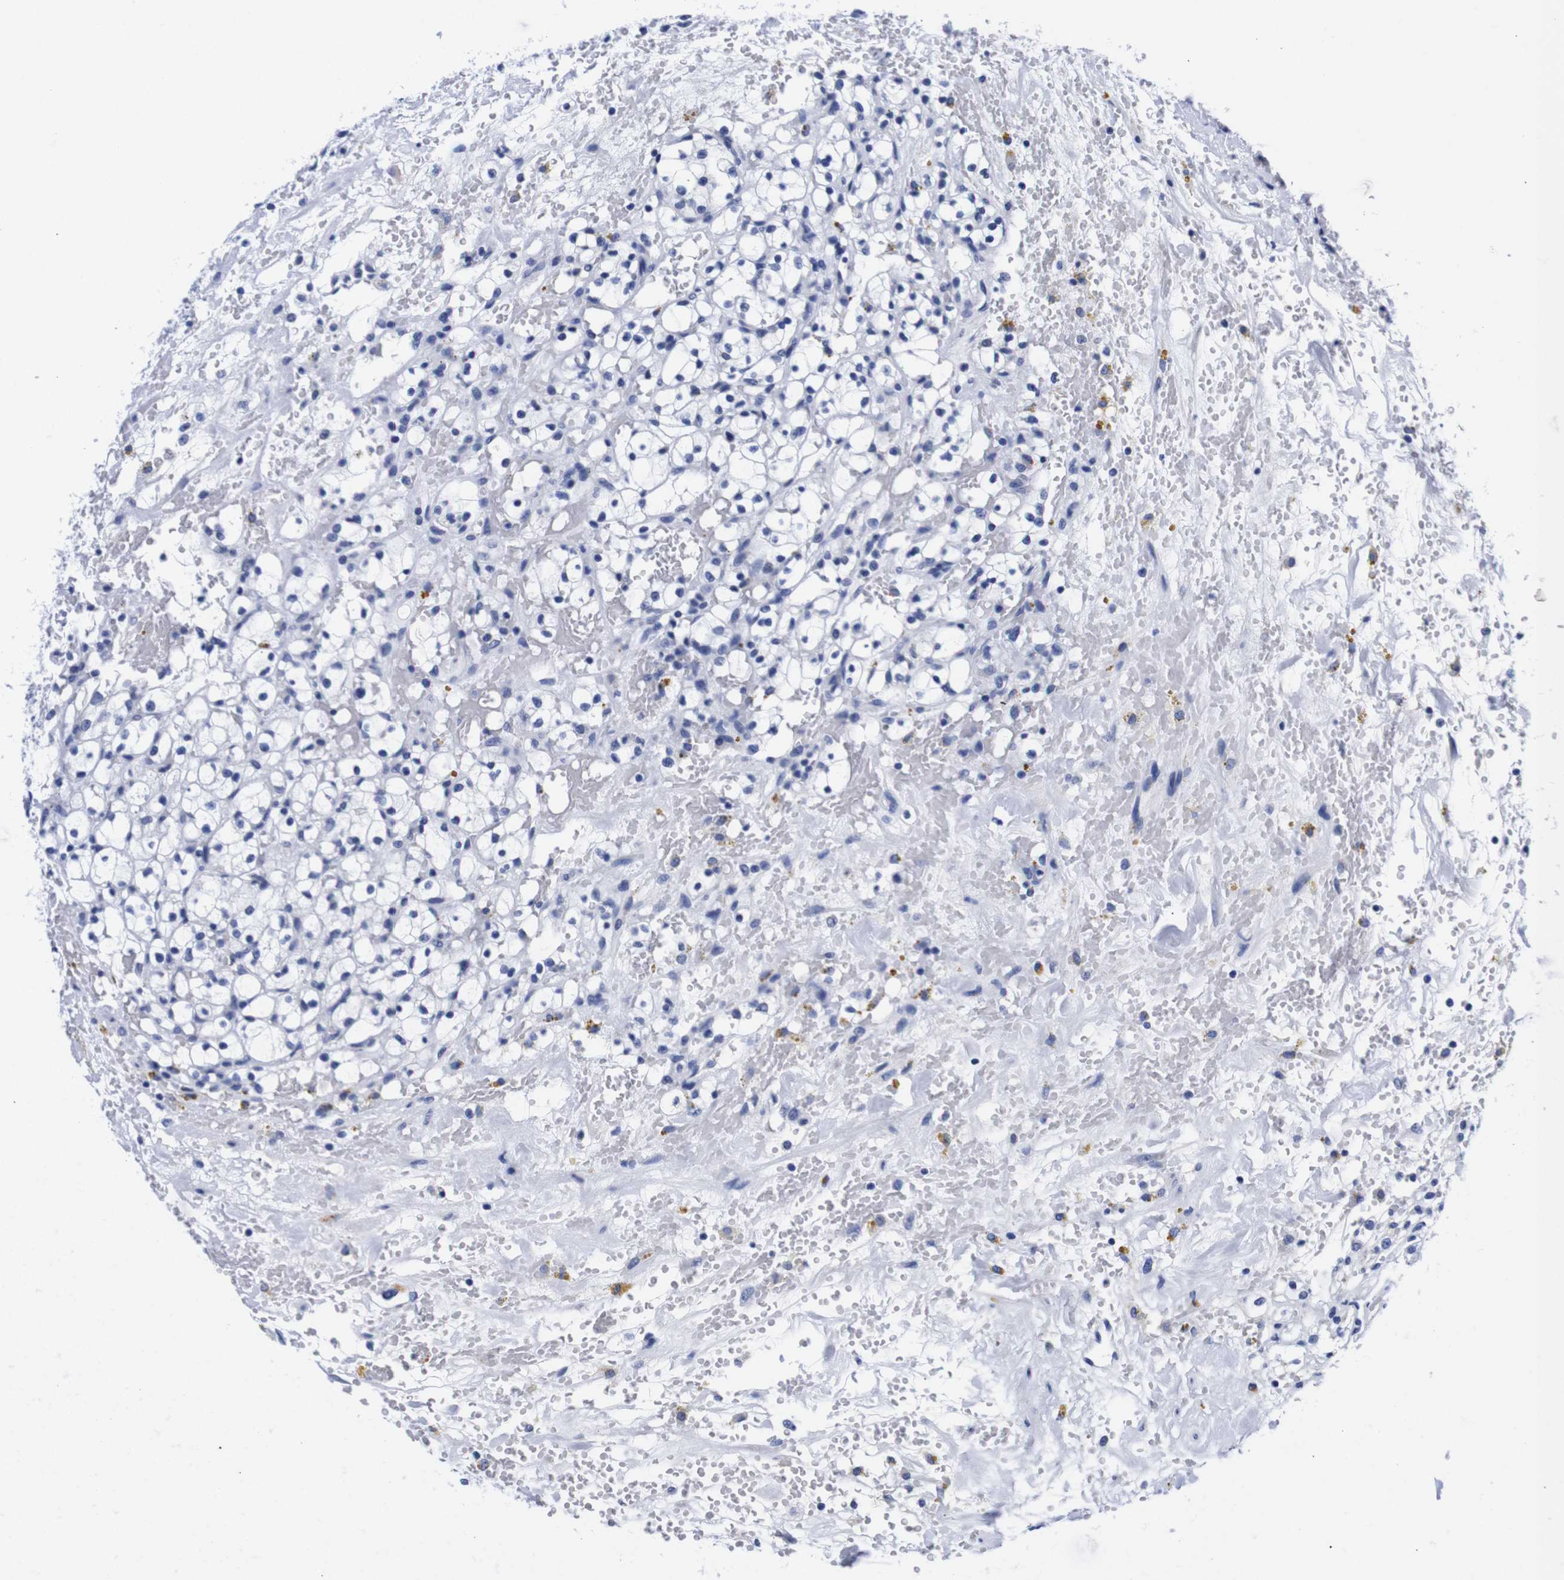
{"staining": {"intensity": "negative", "quantity": "none", "location": "none"}, "tissue": "renal cancer", "cell_type": "Tumor cells", "image_type": "cancer", "snomed": [{"axis": "morphology", "description": "Adenocarcinoma, NOS"}, {"axis": "topography", "description": "Kidney"}], "caption": "The histopathology image displays no staining of tumor cells in renal cancer (adenocarcinoma). Brightfield microscopy of immunohistochemistry (IHC) stained with DAB (brown) and hematoxylin (blue), captured at high magnification.", "gene": "CLEC4G", "patient": {"sex": "male", "age": 61}}